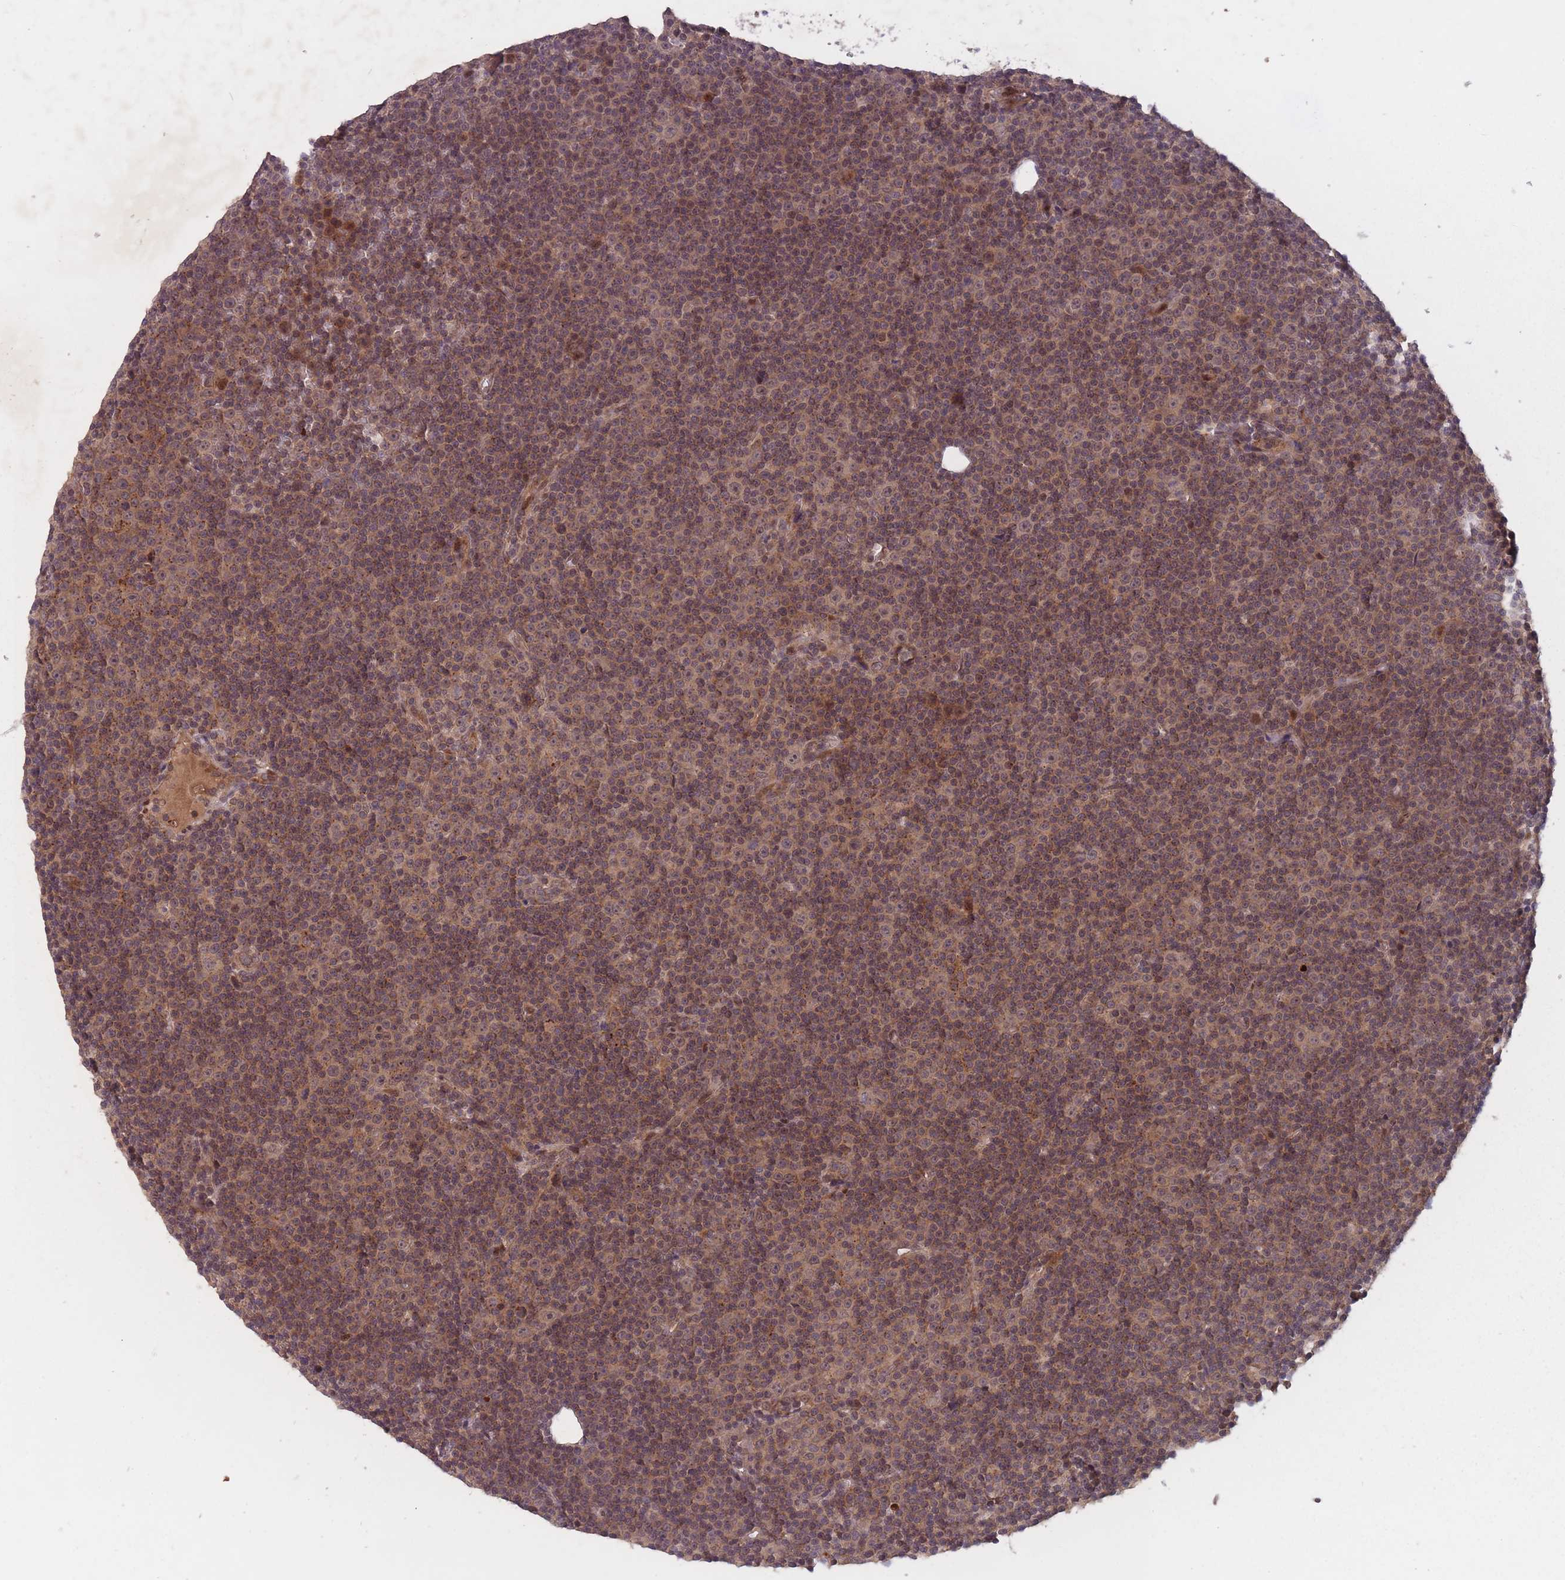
{"staining": {"intensity": "moderate", "quantity": "<25%", "location": "nuclear"}, "tissue": "lymphoma", "cell_type": "Tumor cells", "image_type": "cancer", "snomed": [{"axis": "morphology", "description": "Malignant lymphoma, non-Hodgkin's type, Low grade"}, {"axis": "topography", "description": "Lymph node"}], "caption": "A histopathology image of human lymphoma stained for a protein reveals moderate nuclear brown staining in tumor cells.", "gene": "SECTM1", "patient": {"sex": "female", "age": 67}}